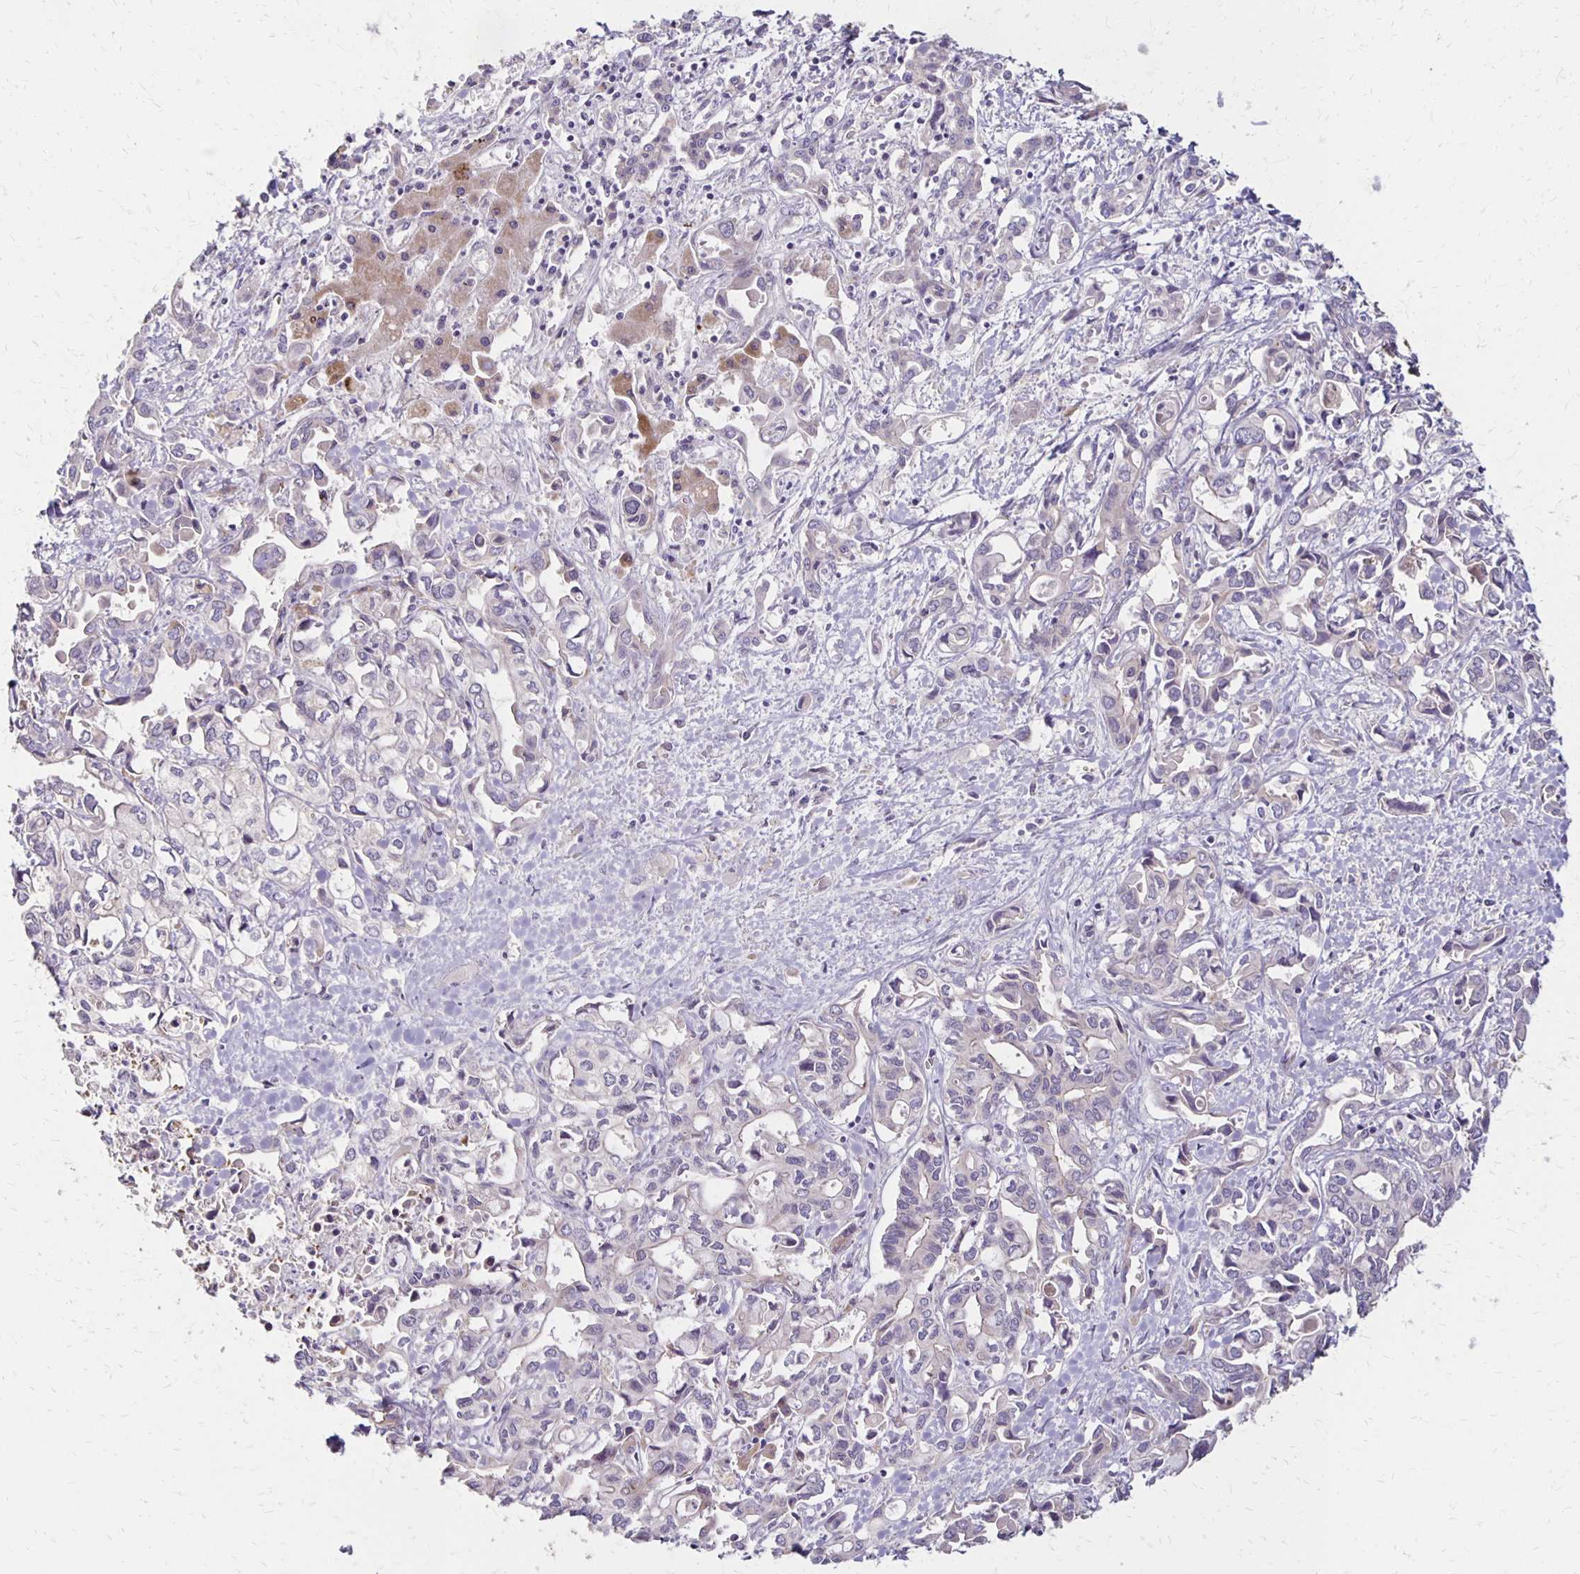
{"staining": {"intensity": "negative", "quantity": "none", "location": "none"}, "tissue": "liver cancer", "cell_type": "Tumor cells", "image_type": "cancer", "snomed": [{"axis": "morphology", "description": "Cholangiocarcinoma"}, {"axis": "topography", "description": "Liver"}], "caption": "The histopathology image displays no staining of tumor cells in liver cancer (cholangiocarcinoma).", "gene": "KATNBL1", "patient": {"sex": "female", "age": 64}}